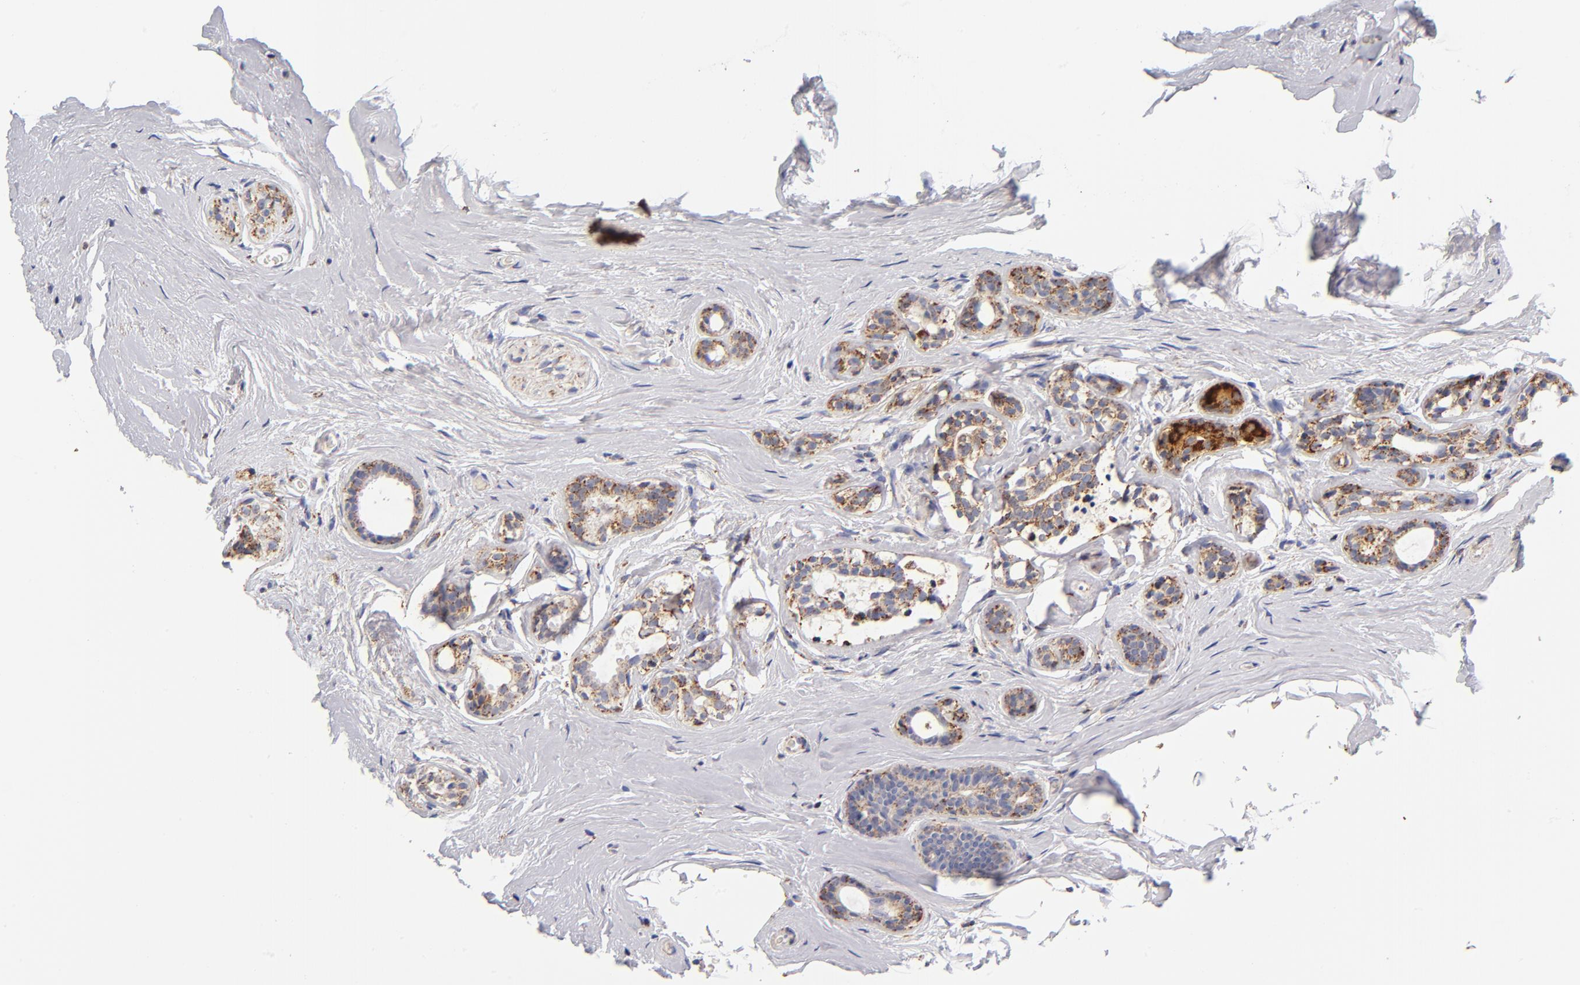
{"staining": {"intensity": "strong", "quantity": ">75%", "location": "cytoplasmic/membranous"}, "tissue": "breast cancer", "cell_type": "Tumor cells", "image_type": "cancer", "snomed": [{"axis": "morphology", "description": "Lobular carcinoma"}, {"axis": "topography", "description": "Breast"}], "caption": "There is high levels of strong cytoplasmic/membranous positivity in tumor cells of breast cancer, as demonstrated by immunohistochemical staining (brown color).", "gene": "ECHS1", "patient": {"sex": "female", "age": 60}}